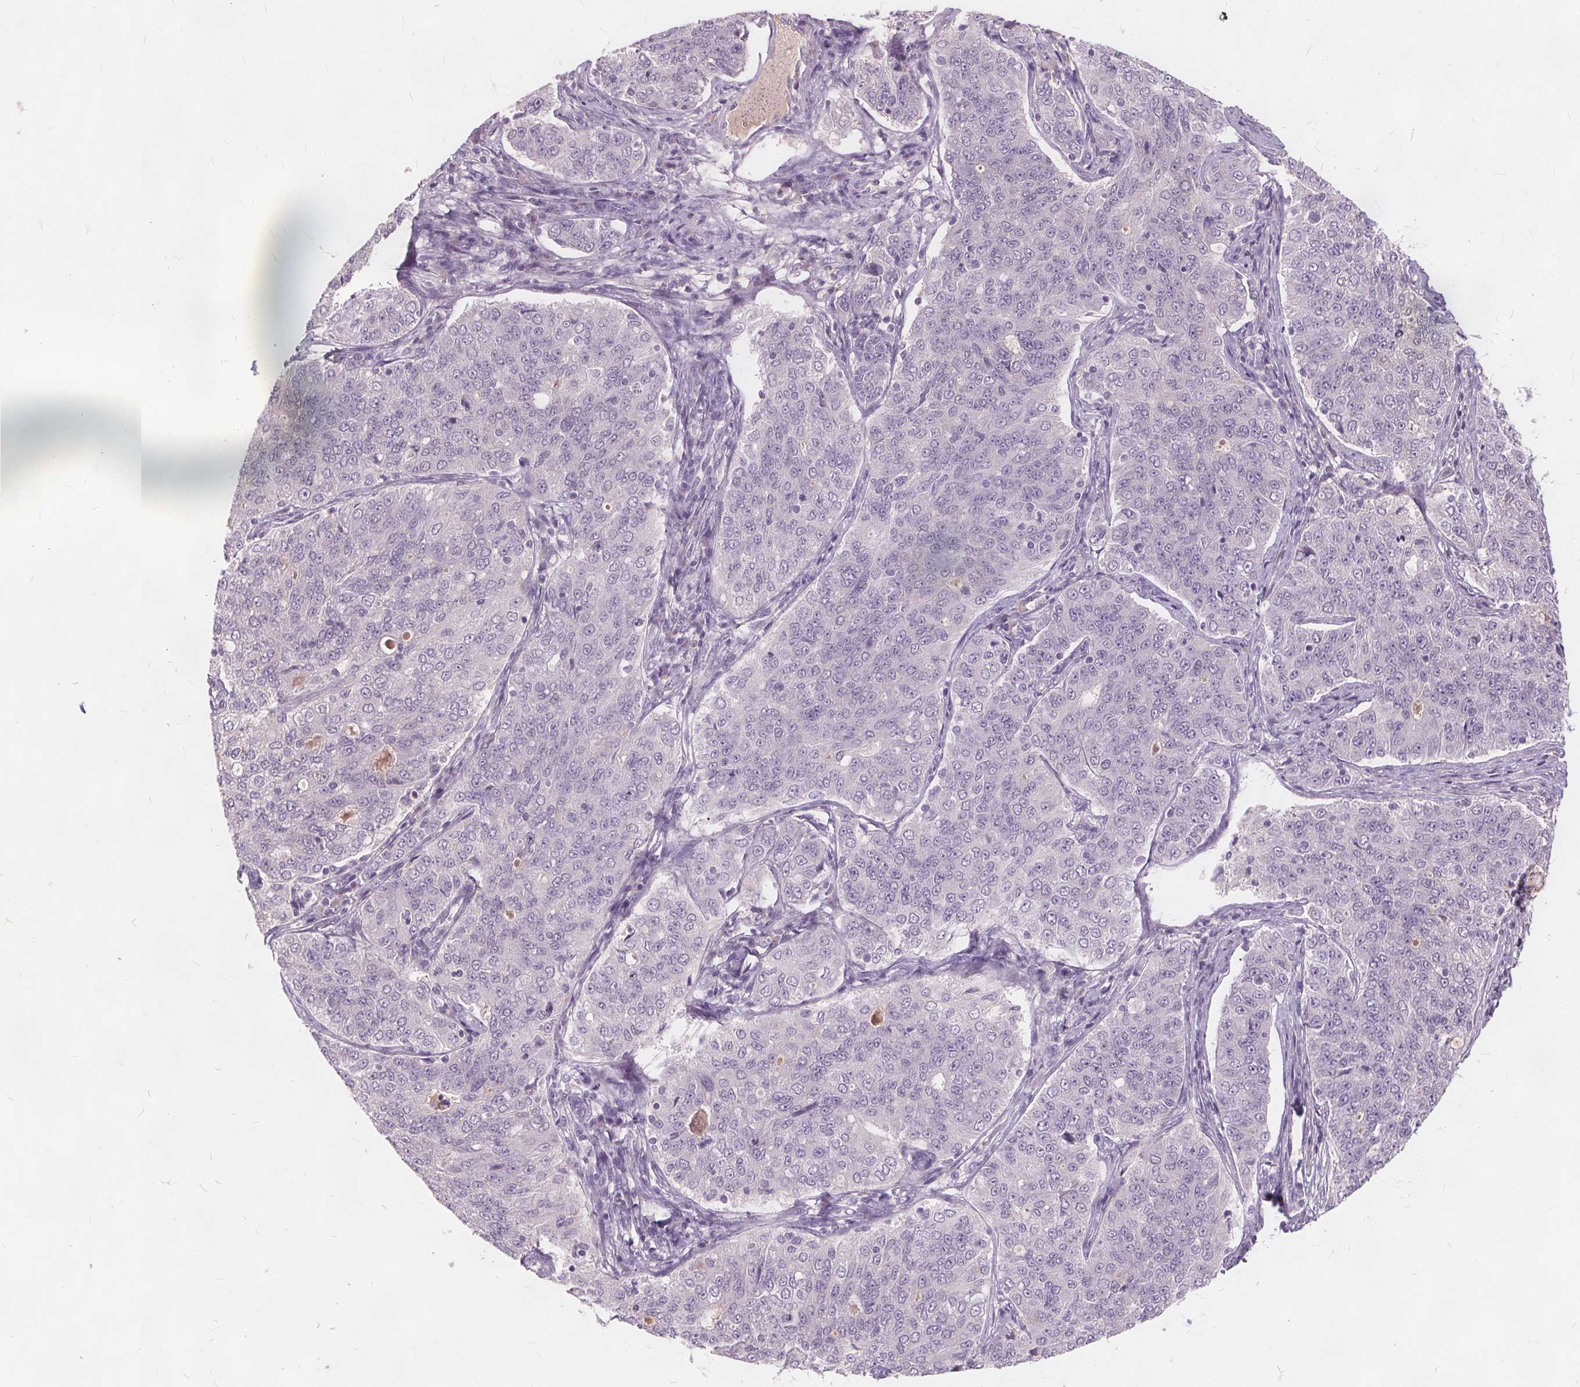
{"staining": {"intensity": "negative", "quantity": "none", "location": "none"}, "tissue": "endometrial cancer", "cell_type": "Tumor cells", "image_type": "cancer", "snomed": [{"axis": "morphology", "description": "Adenocarcinoma, NOS"}, {"axis": "topography", "description": "Endometrium"}], "caption": "Immunohistochemical staining of human adenocarcinoma (endometrial) demonstrates no significant staining in tumor cells.", "gene": "PLA2G2E", "patient": {"sex": "female", "age": 43}}